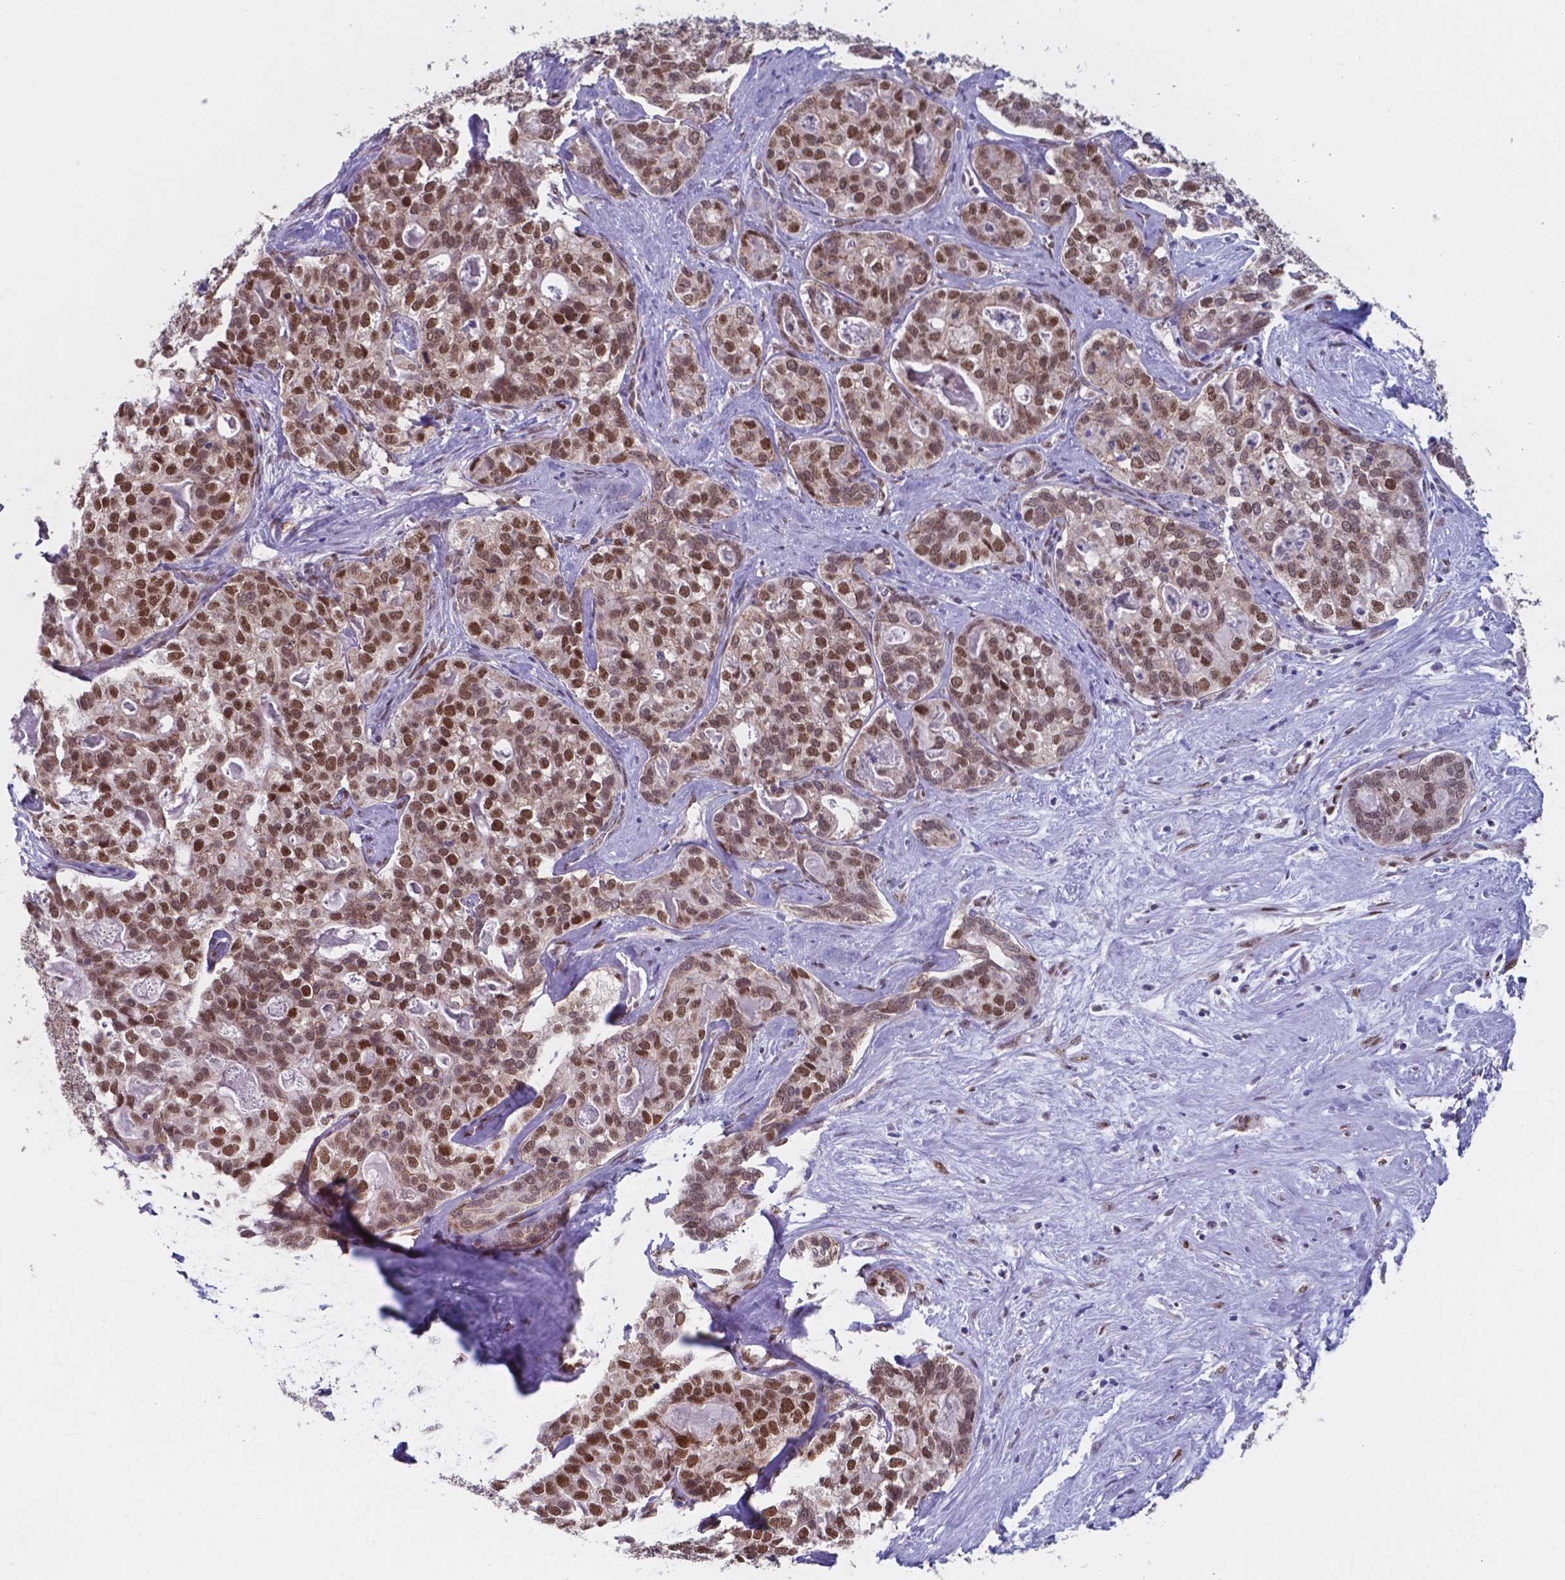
{"staining": {"intensity": "strong", "quantity": ">75%", "location": "nuclear"}, "tissue": "liver cancer", "cell_type": "Tumor cells", "image_type": "cancer", "snomed": [{"axis": "morphology", "description": "Cholangiocarcinoma"}, {"axis": "topography", "description": "Liver"}], "caption": "DAB (3,3'-diaminobenzidine) immunohistochemical staining of human liver cancer (cholangiocarcinoma) reveals strong nuclear protein staining in about >75% of tumor cells.", "gene": "UBE2E2", "patient": {"sex": "male", "age": 56}}